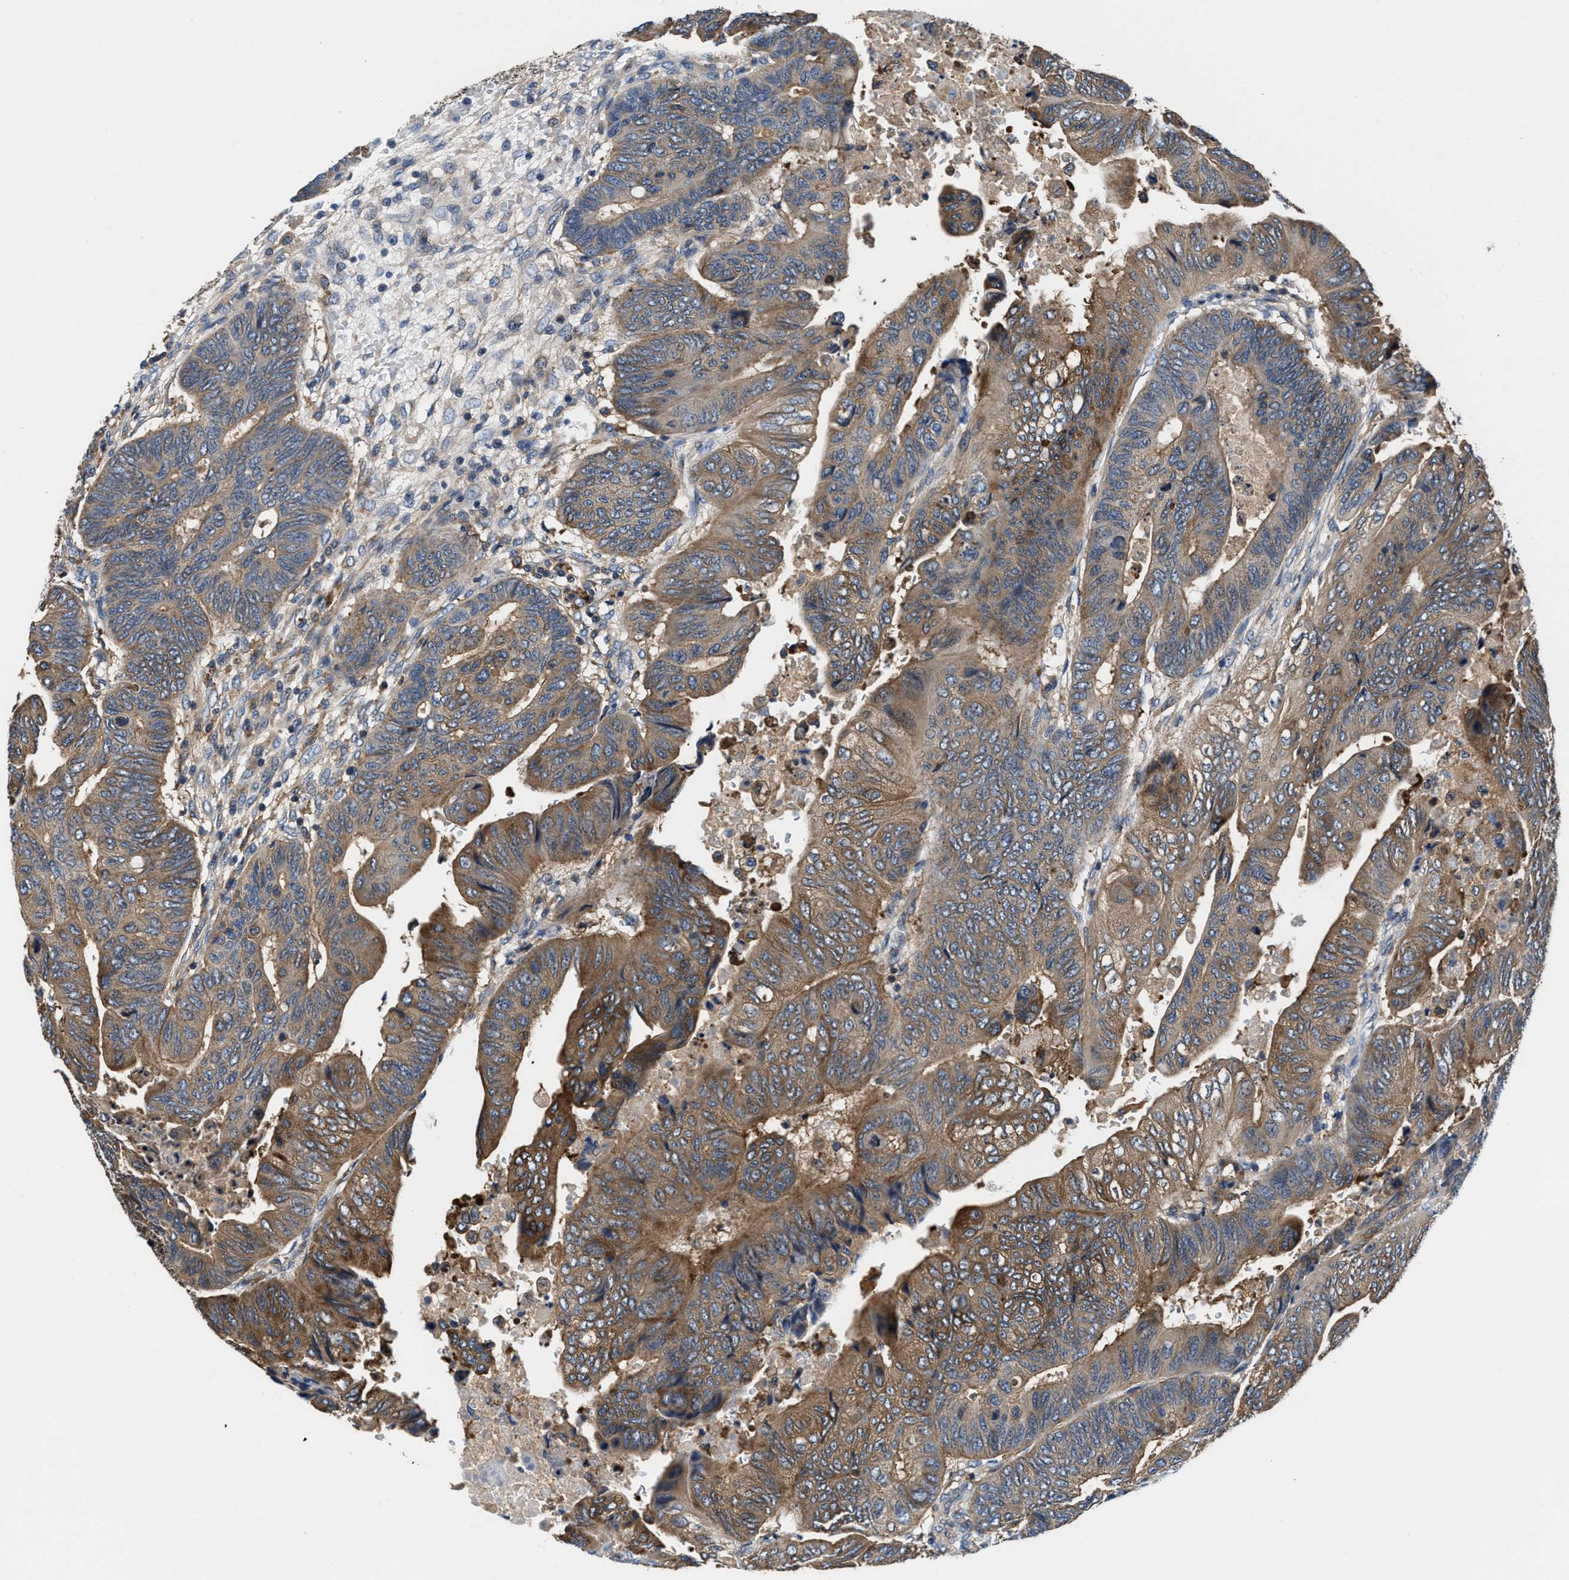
{"staining": {"intensity": "moderate", "quantity": ">75%", "location": "cytoplasmic/membranous"}, "tissue": "colorectal cancer", "cell_type": "Tumor cells", "image_type": "cancer", "snomed": [{"axis": "morphology", "description": "Normal tissue, NOS"}, {"axis": "morphology", "description": "Adenocarcinoma, NOS"}, {"axis": "topography", "description": "Rectum"}, {"axis": "topography", "description": "Peripheral nerve tissue"}], "caption": "The histopathology image displays a brown stain indicating the presence of a protein in the cytoplasmic/membranous of tumor cells in adenocarcinoma (colorectal).", "gene": "PPP1R9B", "patient": {"sex": "male", "age": 92}}